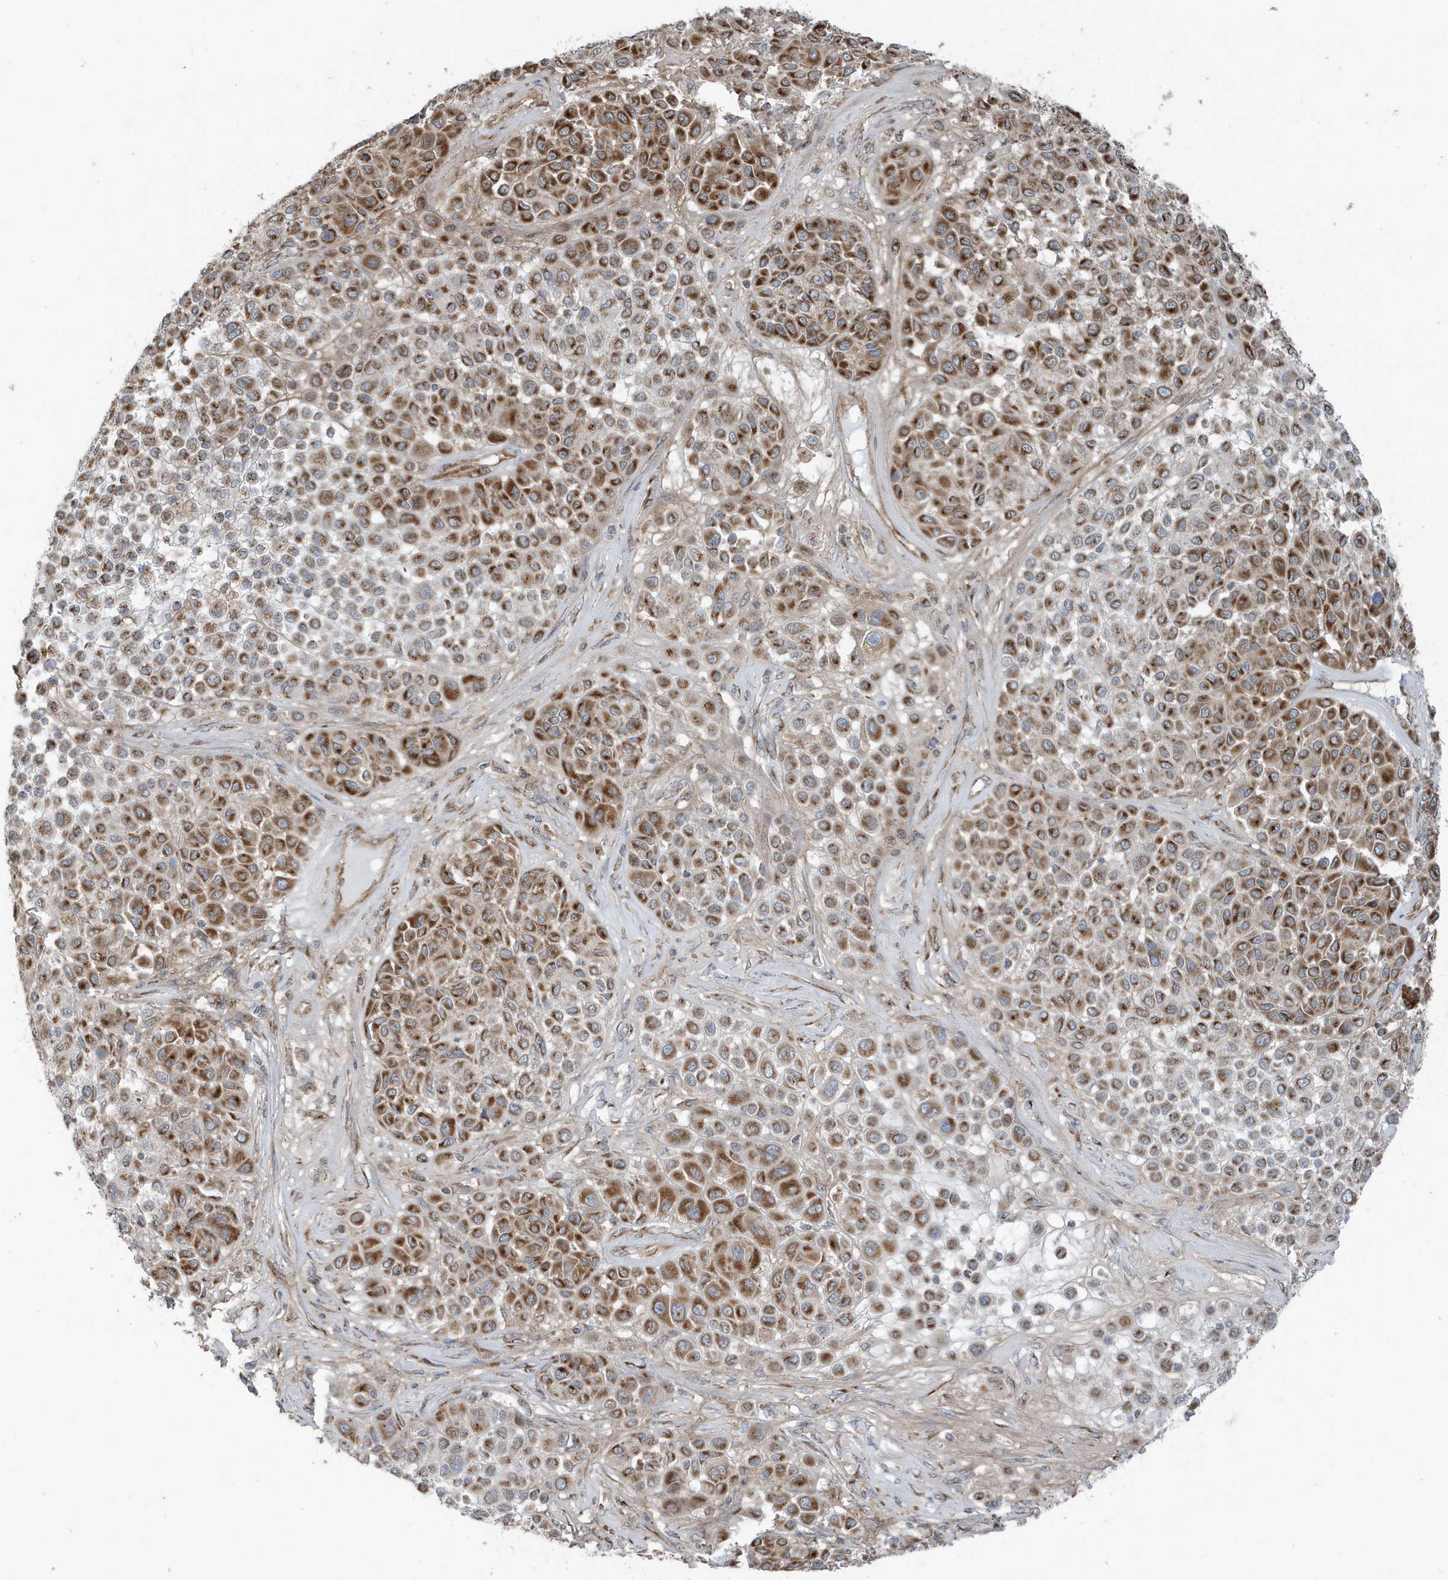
{"staining": {"intensity": "moderate", "quantity": ">75%", "location": "cytoplasmic/membranous"}, "tissue": "melanoma", "cell_type": "Tumor cells", "image_type": "cancer", "snomed": [{"axis": "morphology", "description": "Malignant melanoma, Metastatic site"}, {"axis": "topography", "description": "Soft tissue"}], "caption": "Malignant melanoma (metastatic site) stained with DAB IHC displays medium levels of moderate cytoplasmic/membranous positivity in about >75% of tumor cells.", "gene": "GOLGA4", "patient": {"sex": "male", "age": 41}}